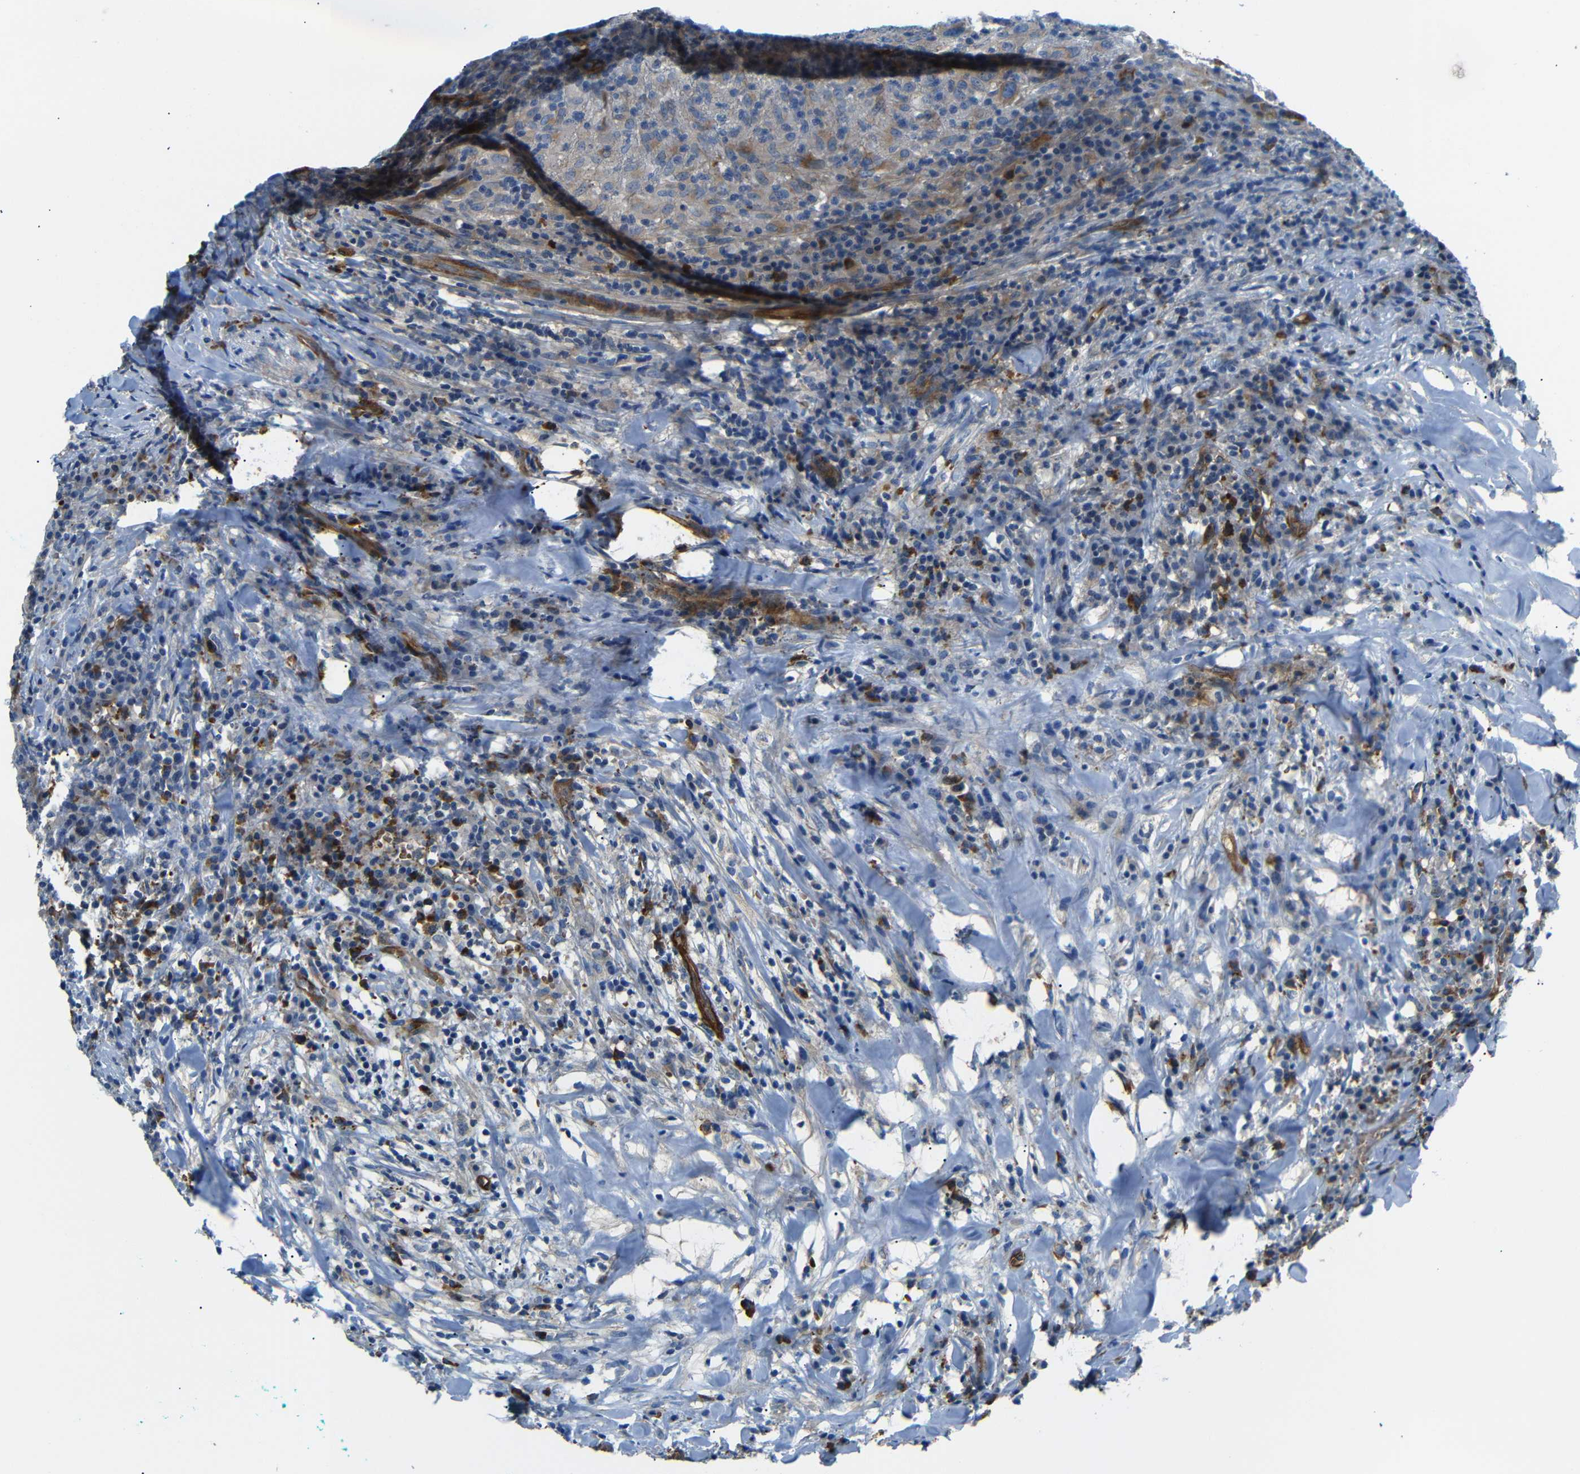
{"staining": {"intensity": "weak", "quantity": "25%-75%", "location": "cytoplasmic/membranous"}, "tissue": "head and neck cancer", "cell_type": "Tumor cells", "image_type": "cancer", "snomed": [{"axis": "morphology", "description": "Adenocarcinoma, NOS"}, {"axis": "topography", "description": "Salivary gland"}, {"axis": "topography", "description": "Head-Neck"}], "caption": "Head and neck adenocarcinoma stained for a protein (brown) reveals weak cytoplasmic/membranous positive staining in approximately 25%-75% of tumor cells.", "gene": "MYO1B", "patient": {"sex": "female", "age": 65}}